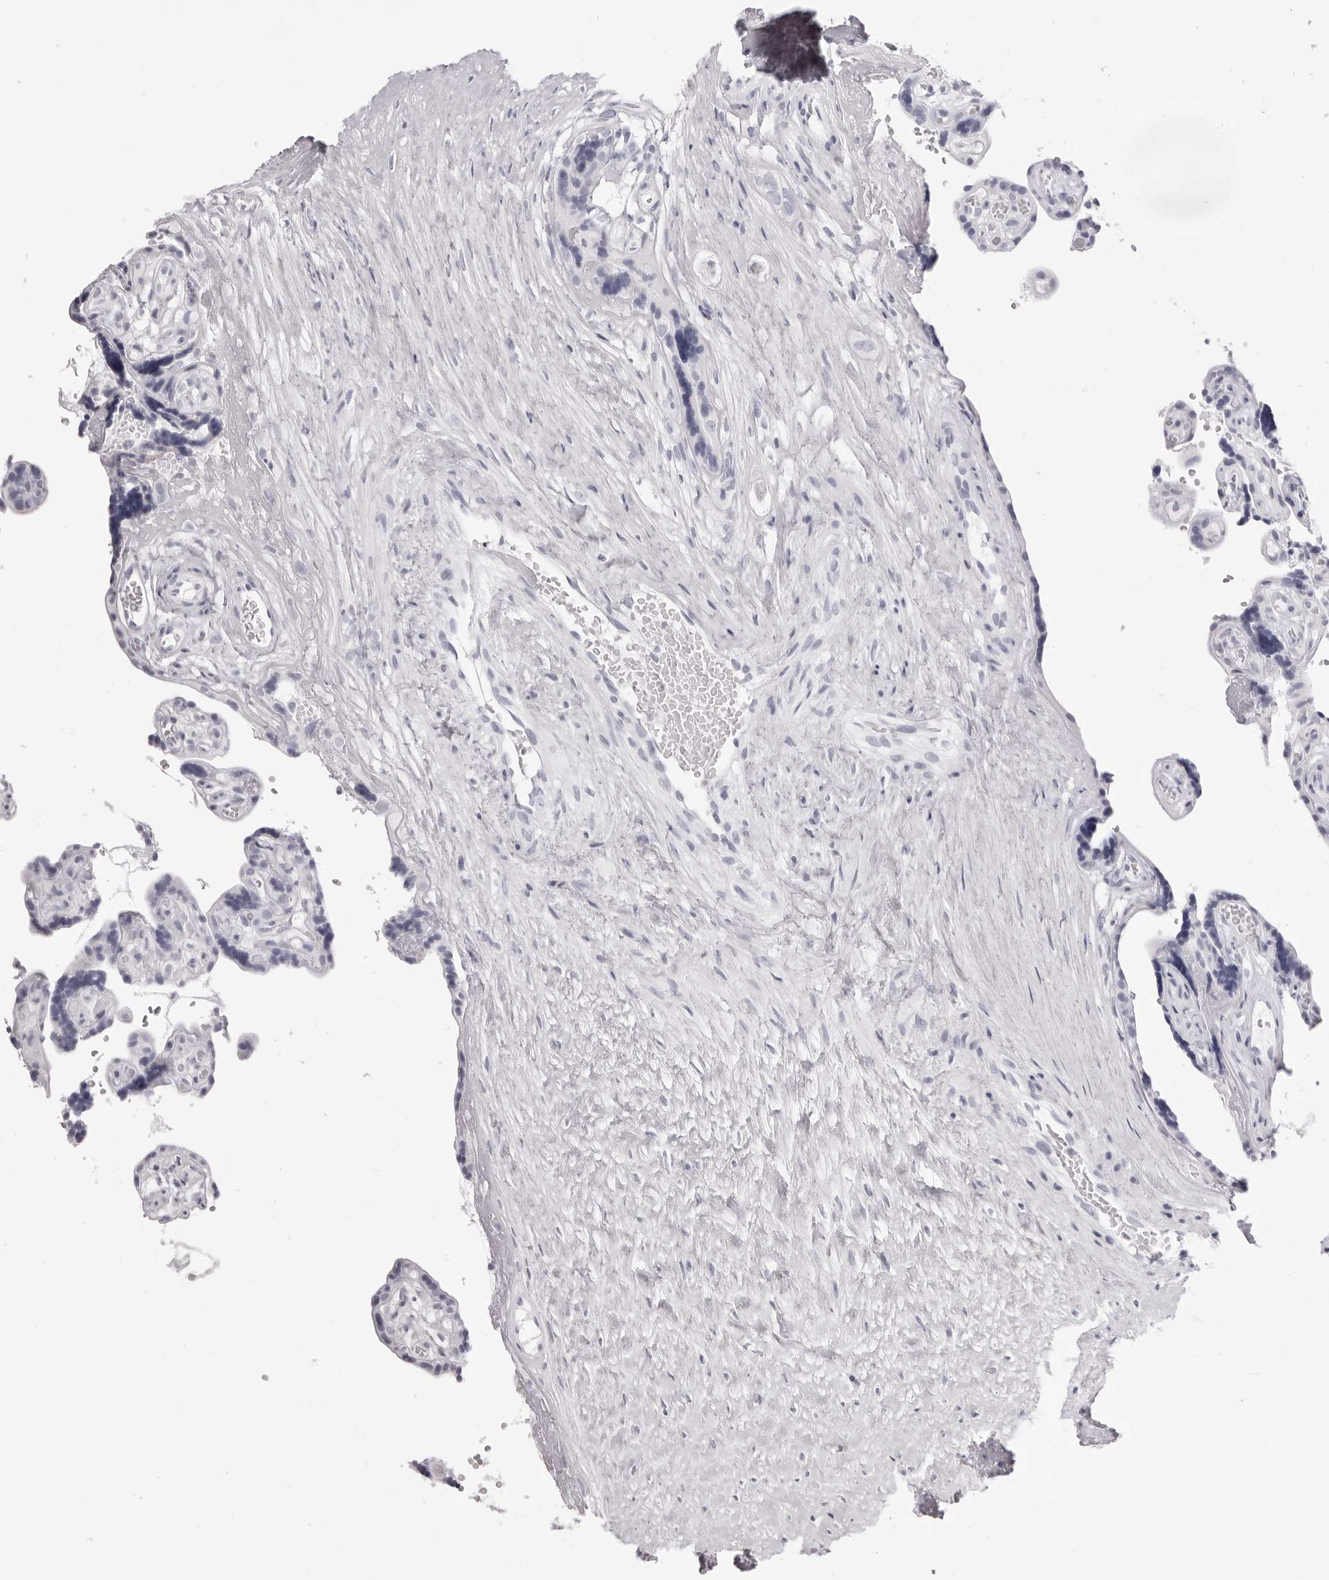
{"staining": {"intensity": "negative", "quantity": "none", "location": "none"}, "tissue": "placenta", "cell_type": "Decidual cells", "image_type": "normal", "snomed": [{"axis": "morphology", "description": "Normal tissue, NOS"}, {"axis": "topography", "description": "Placenta"}], "caption": "This is a image of immunohistochemistry staining of normal placenta, which shows no staining in decidual cells. The staining was performed using DAB to visualize the protein expression in brown, while the nuclei were stained in blue with hematoxylin (Magnification: 20x).", "gene": "RHO", "patient": {"sex": "female", "age": 30}}